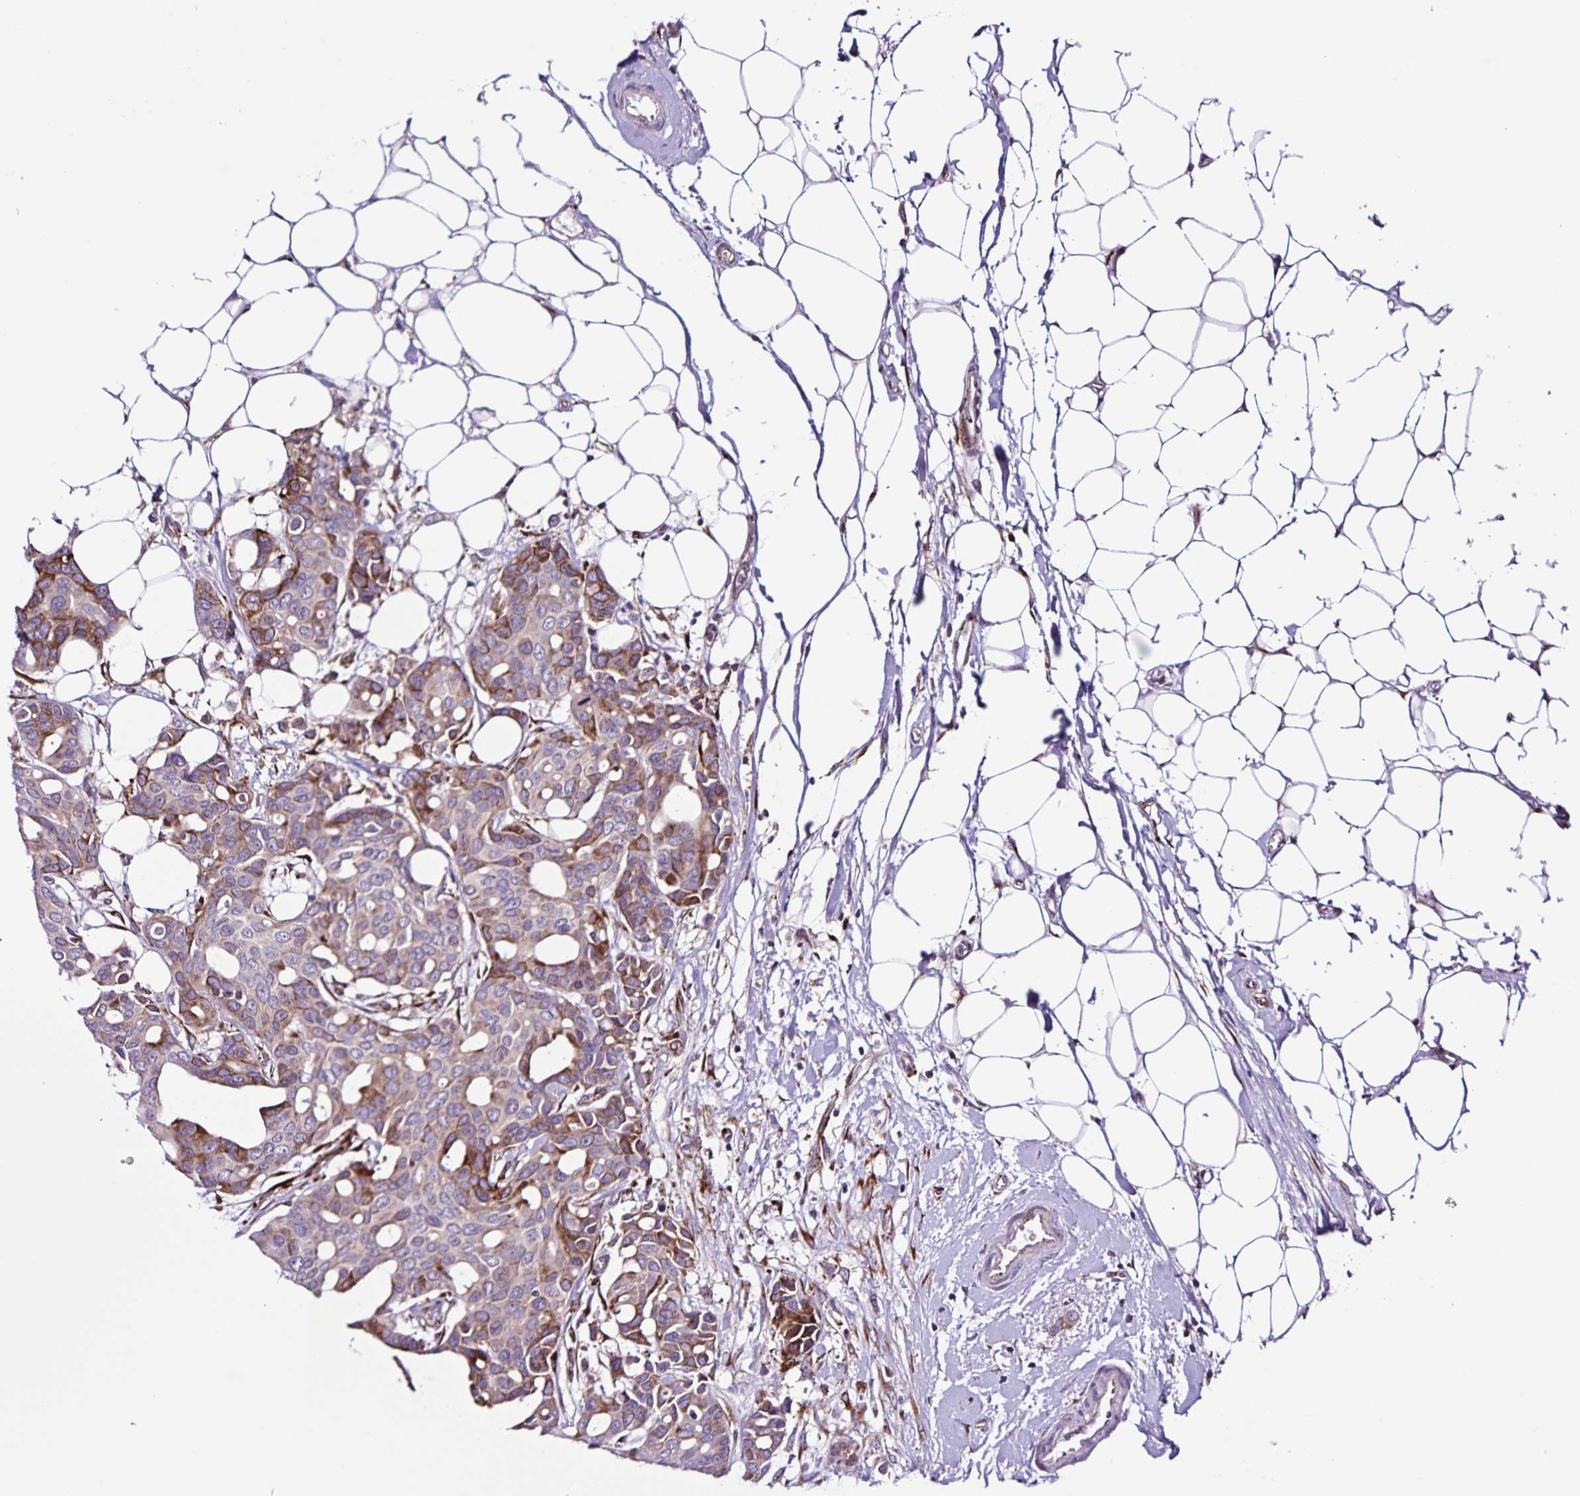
{"staining": {"intensity": "moderate", "quantity": "<25%", "location": "cytoplasmic/membranous"}, "tissue": "breast cancer", "cell_type": "Tumor cells", "image_type": "cancer", "snomed": [{"axis": "morphology", "description": "Duct carcinoma"}, {"axis": "topography", "description": "Breast"}], "caption": "Moderate cytoplasmic/membranous protein expression is appreciated in approximately <25% of tumor cells in breast cancer. (brown staining indicates protein expression, while blue staining denotes nuclei).", "gene": "OSBPL5", "patient": {"sex": "female", "age": 54}}